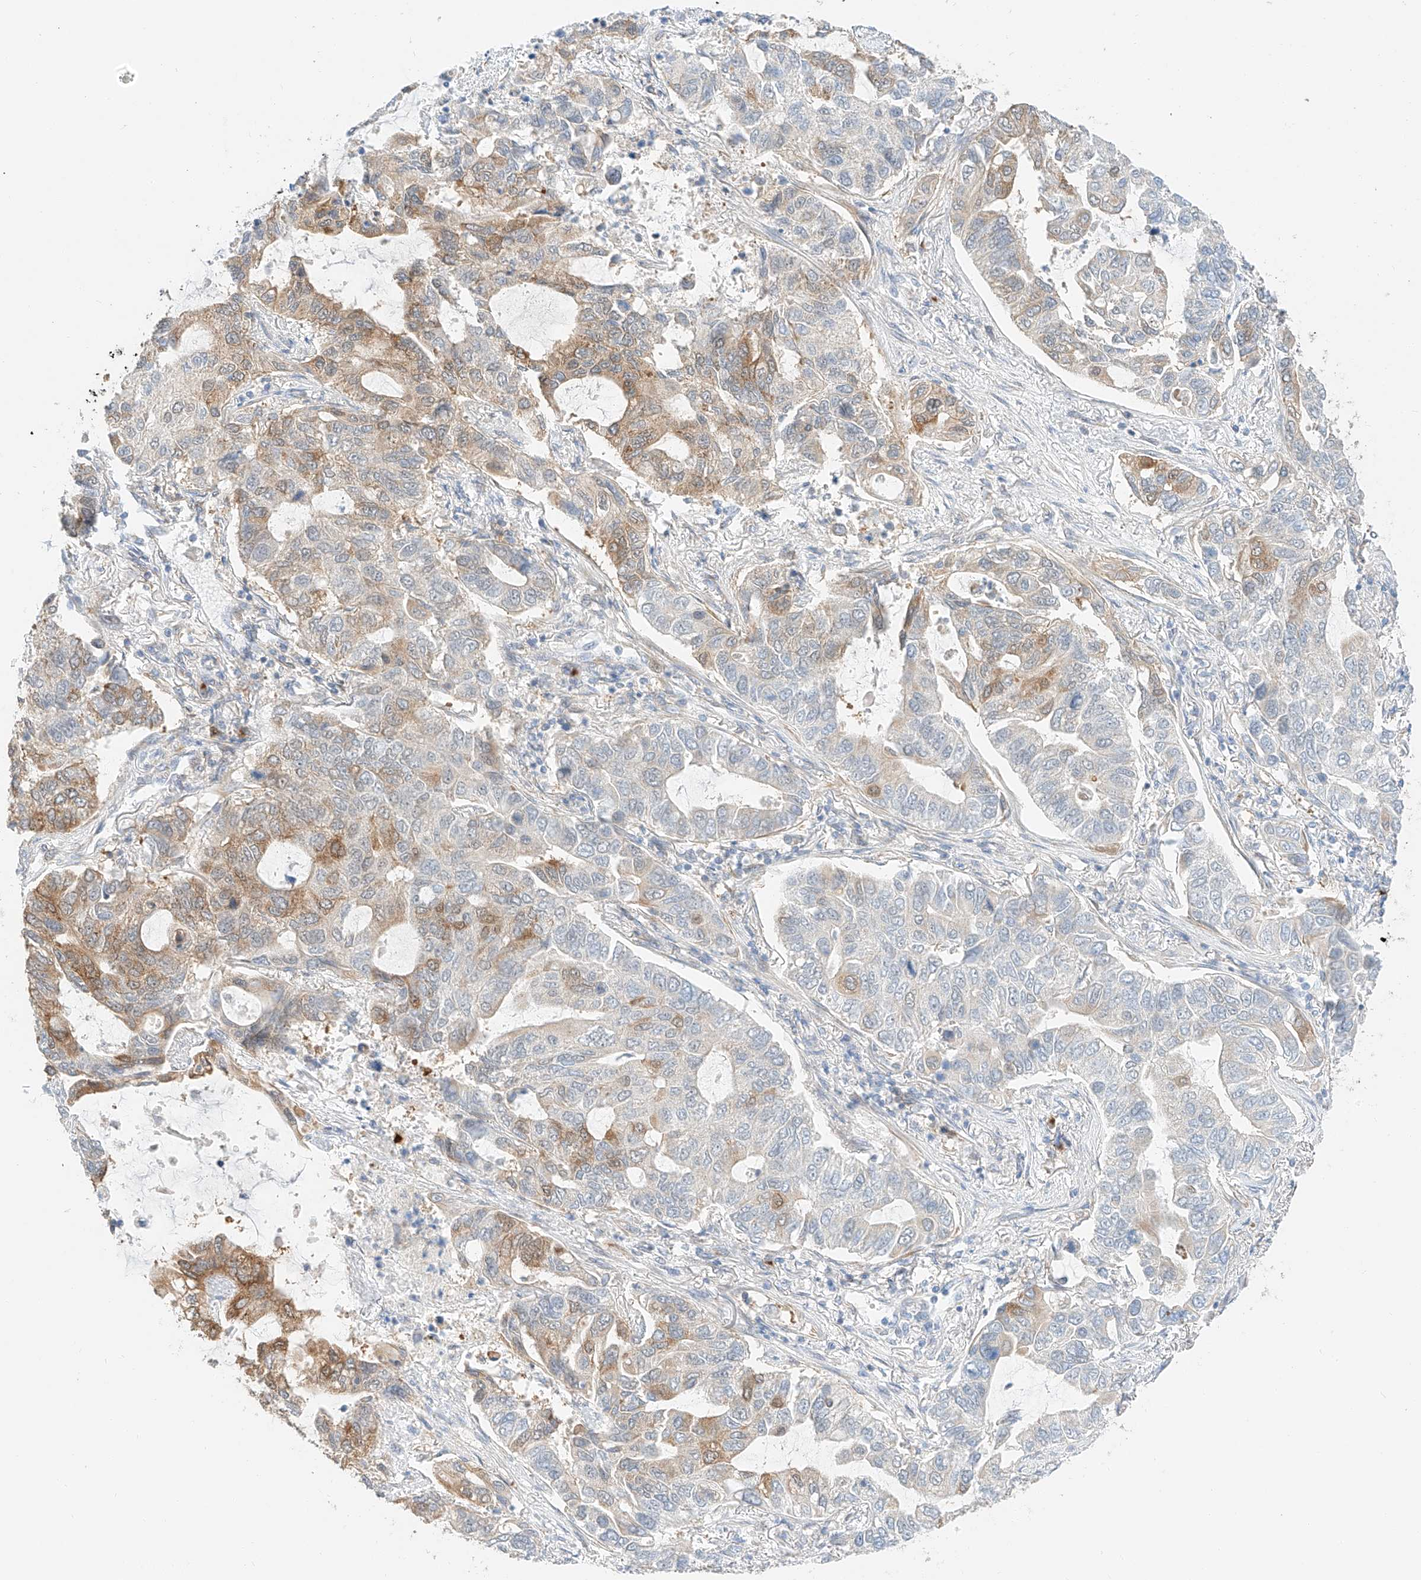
{"staining": {"intensity": "moderate", "quantity": "<25%", "location": "cytoplasmic/membranous"}, "tissue": "lung cancer", "cell_type": "Tumor cells", "image_type": "cancer", "snomed": [{"axis": "morphology", "description": "Adenocarcinoma, NOS"}, {"axis": "topography", "description": "Lung"}], "caption": "Protein expression analysis of lung adenocarcinoma exhibits moderate cytoplasmic/membranous expression in approximately <25% of tumor cells.", "gene": "CARMIL1", "patient": {"sex": "male", "age": 64}}